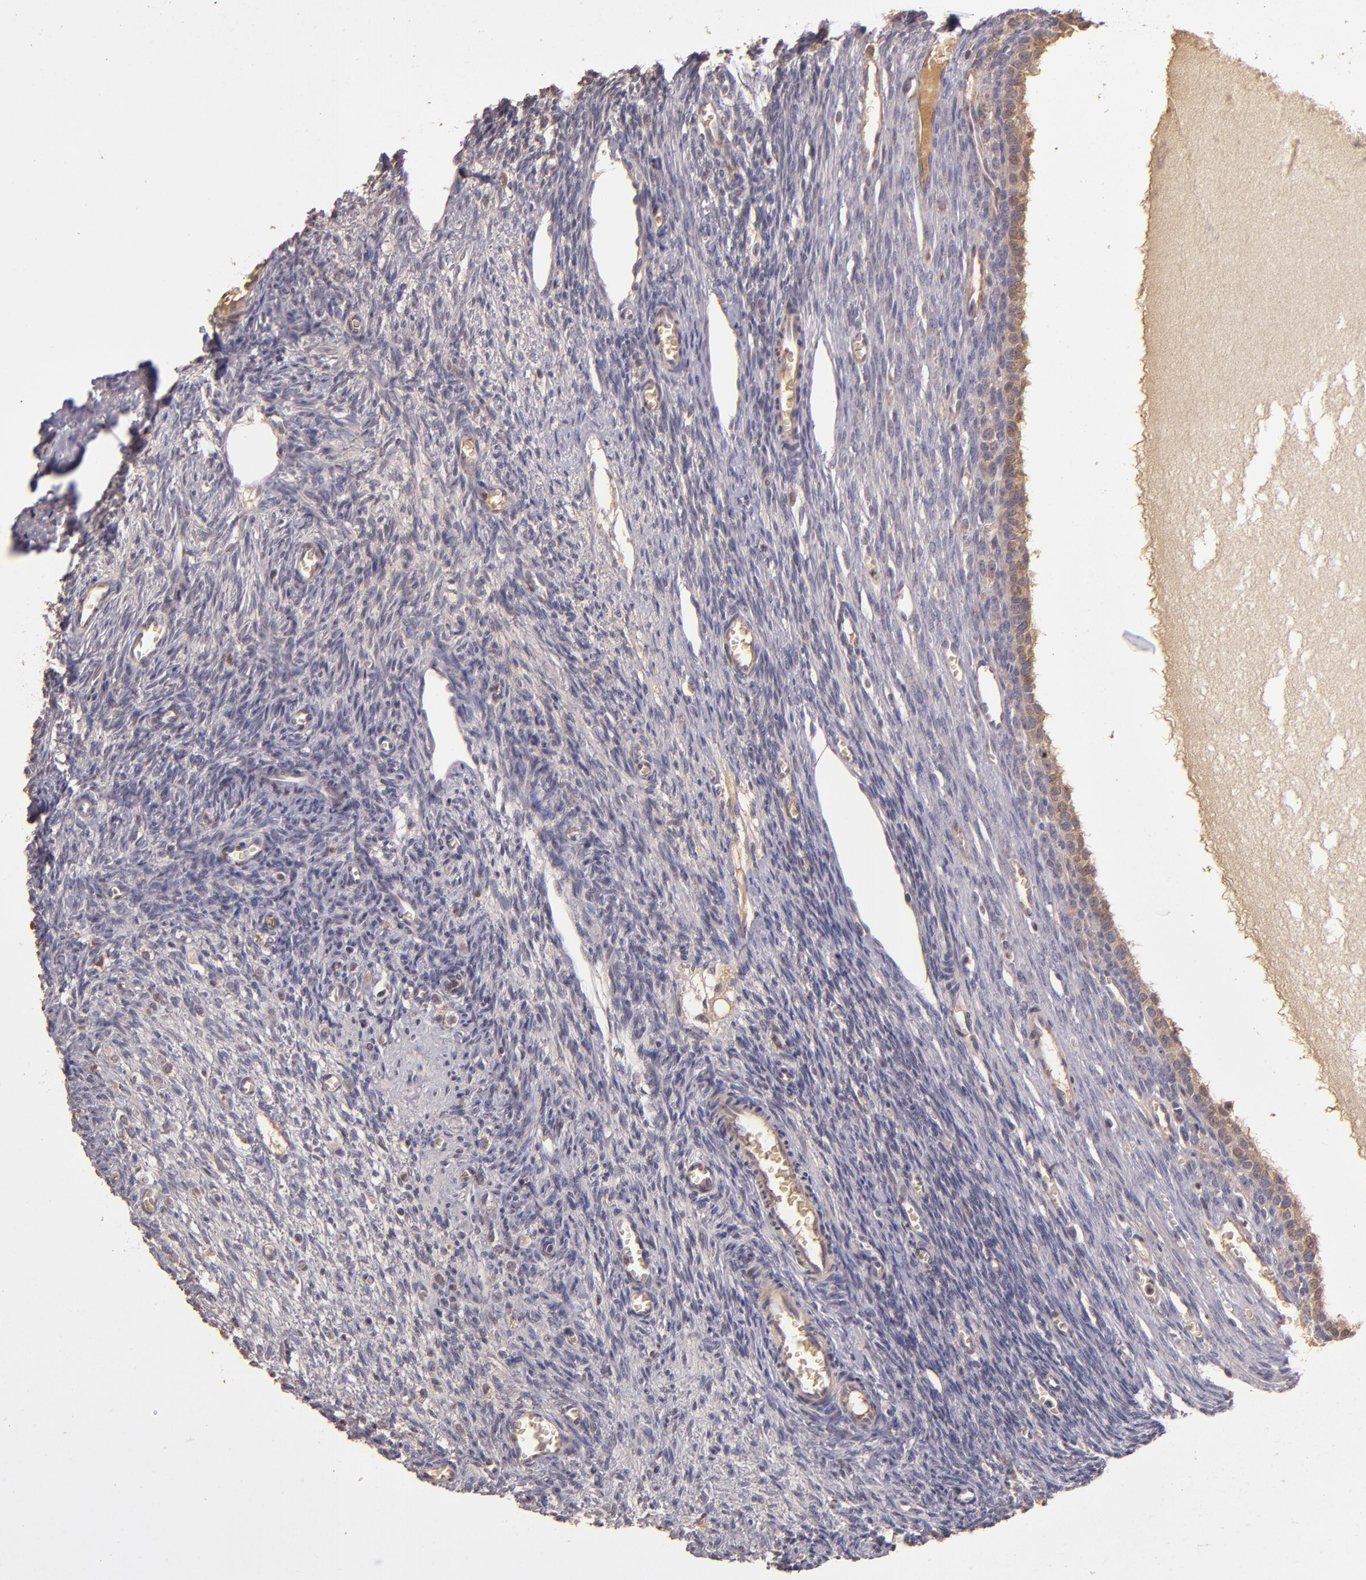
{"staining": {"intensity": "weak", "quantity": ">75%", "location": "cytoplasmic/membranous"}, "tissue": "ovary", "cell_type": "Follicle cells", "image_type": "normal", "snomed": [{"axis": "morphology", "description": "Normal tissue, NOS"}, {"axis": "topography", "description": "Ovary"}], "caption": "Normal ovary reveals weak cytoplasmic/membranous staining in about >75% of follicle cells.", "gene": "ABL1", "patient": {"sex": "female", "age": 27}}